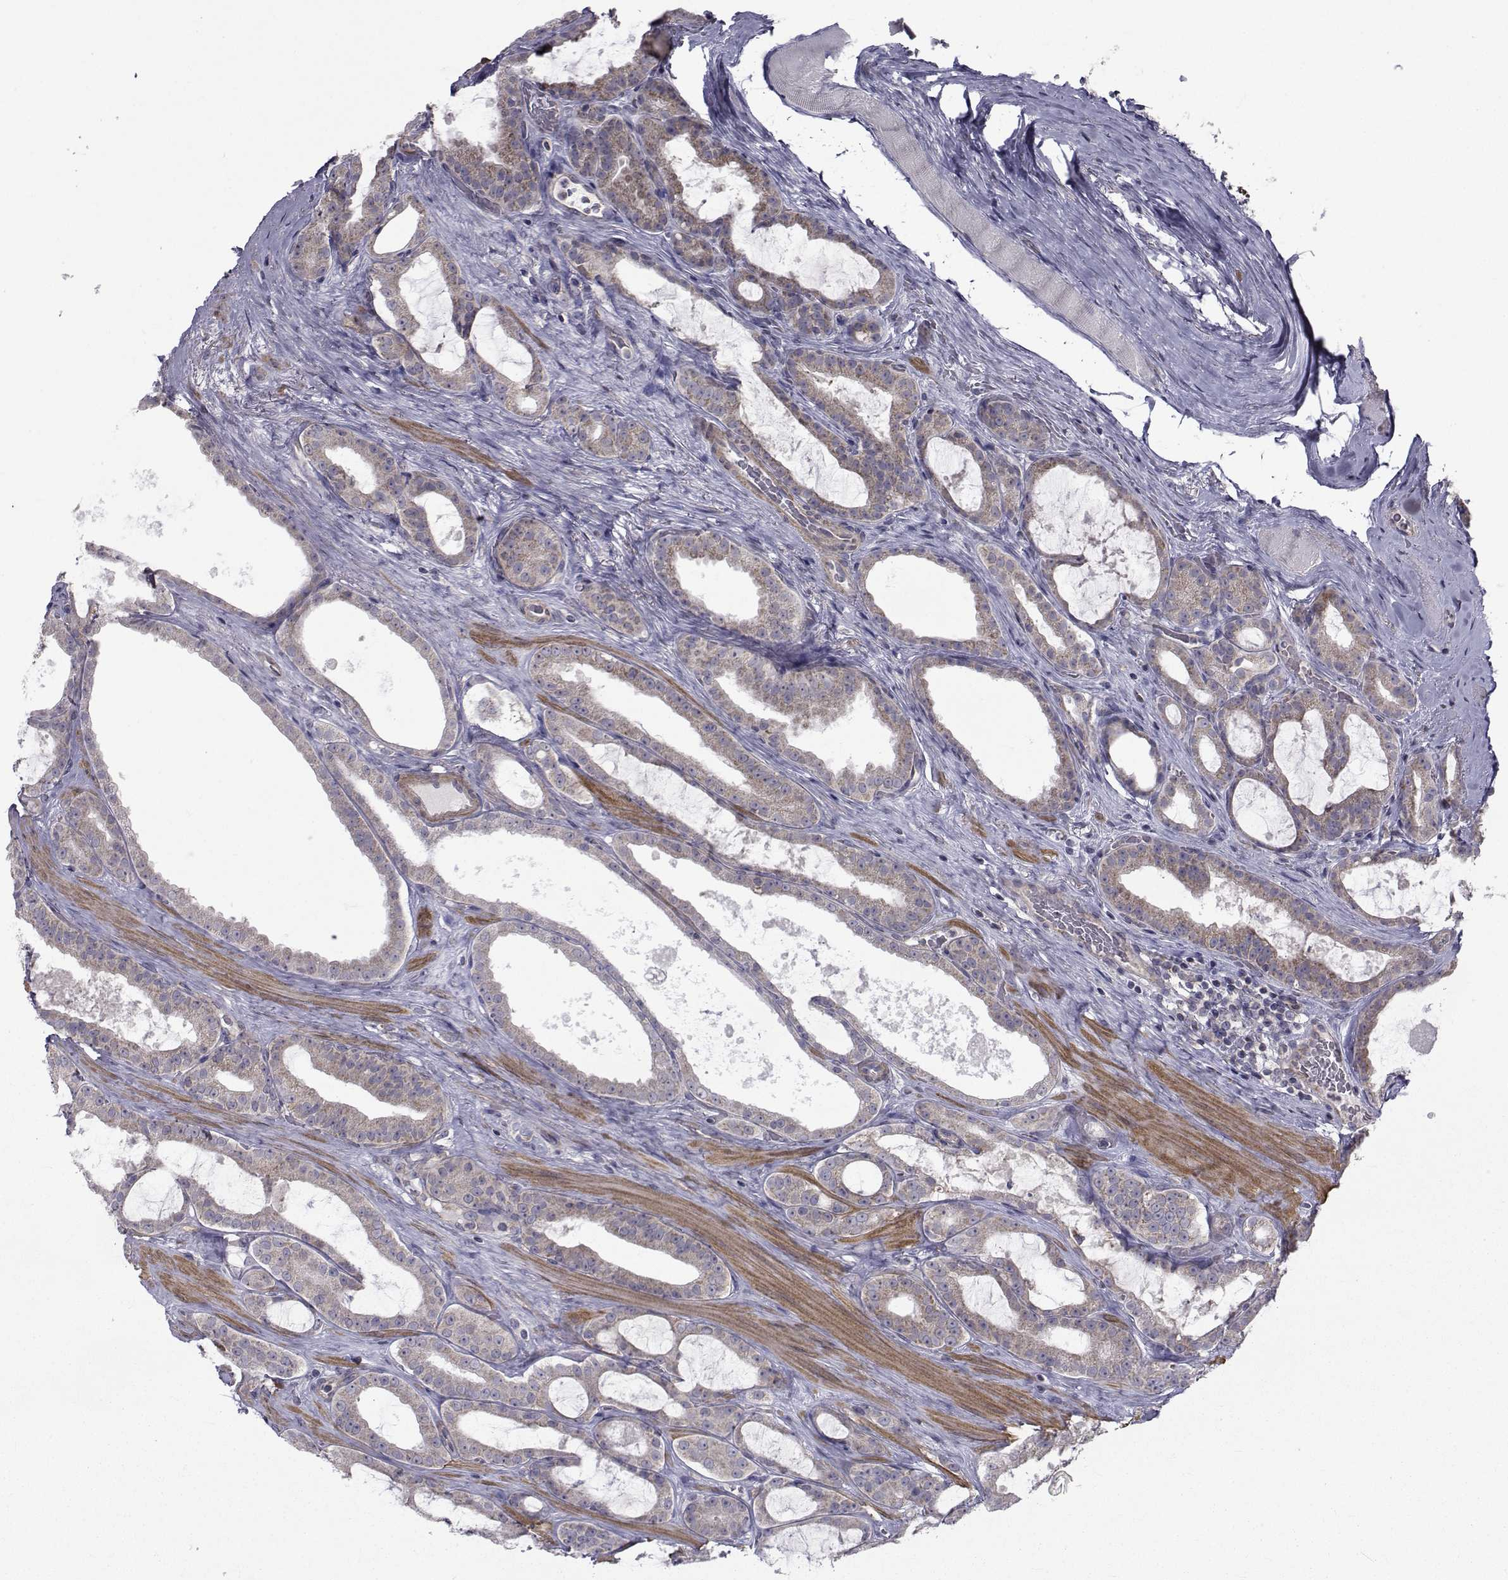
{"staining": {"intensity": "weak", "quantity": "25%-75%", "location": "cytoplasmic/membranous"}, "tissue": "prostate cancer", "cell_type": "Tumor cells", "image_type": "cancer", "snomed": [{"axis": "morphology", "description": "Adenocarcinoma, NOS"}, {"axis": "topography", "description": "Prostate"}], "caption": "Immunohistochemical staining of adenocarcinoma (prostate) displays low levels of weak cytoplasmic/membranous protein expression in about 25%-75% of tumor cells.", "gene": "CFAP74", "patient": {"sex": "male", "age": 67}}